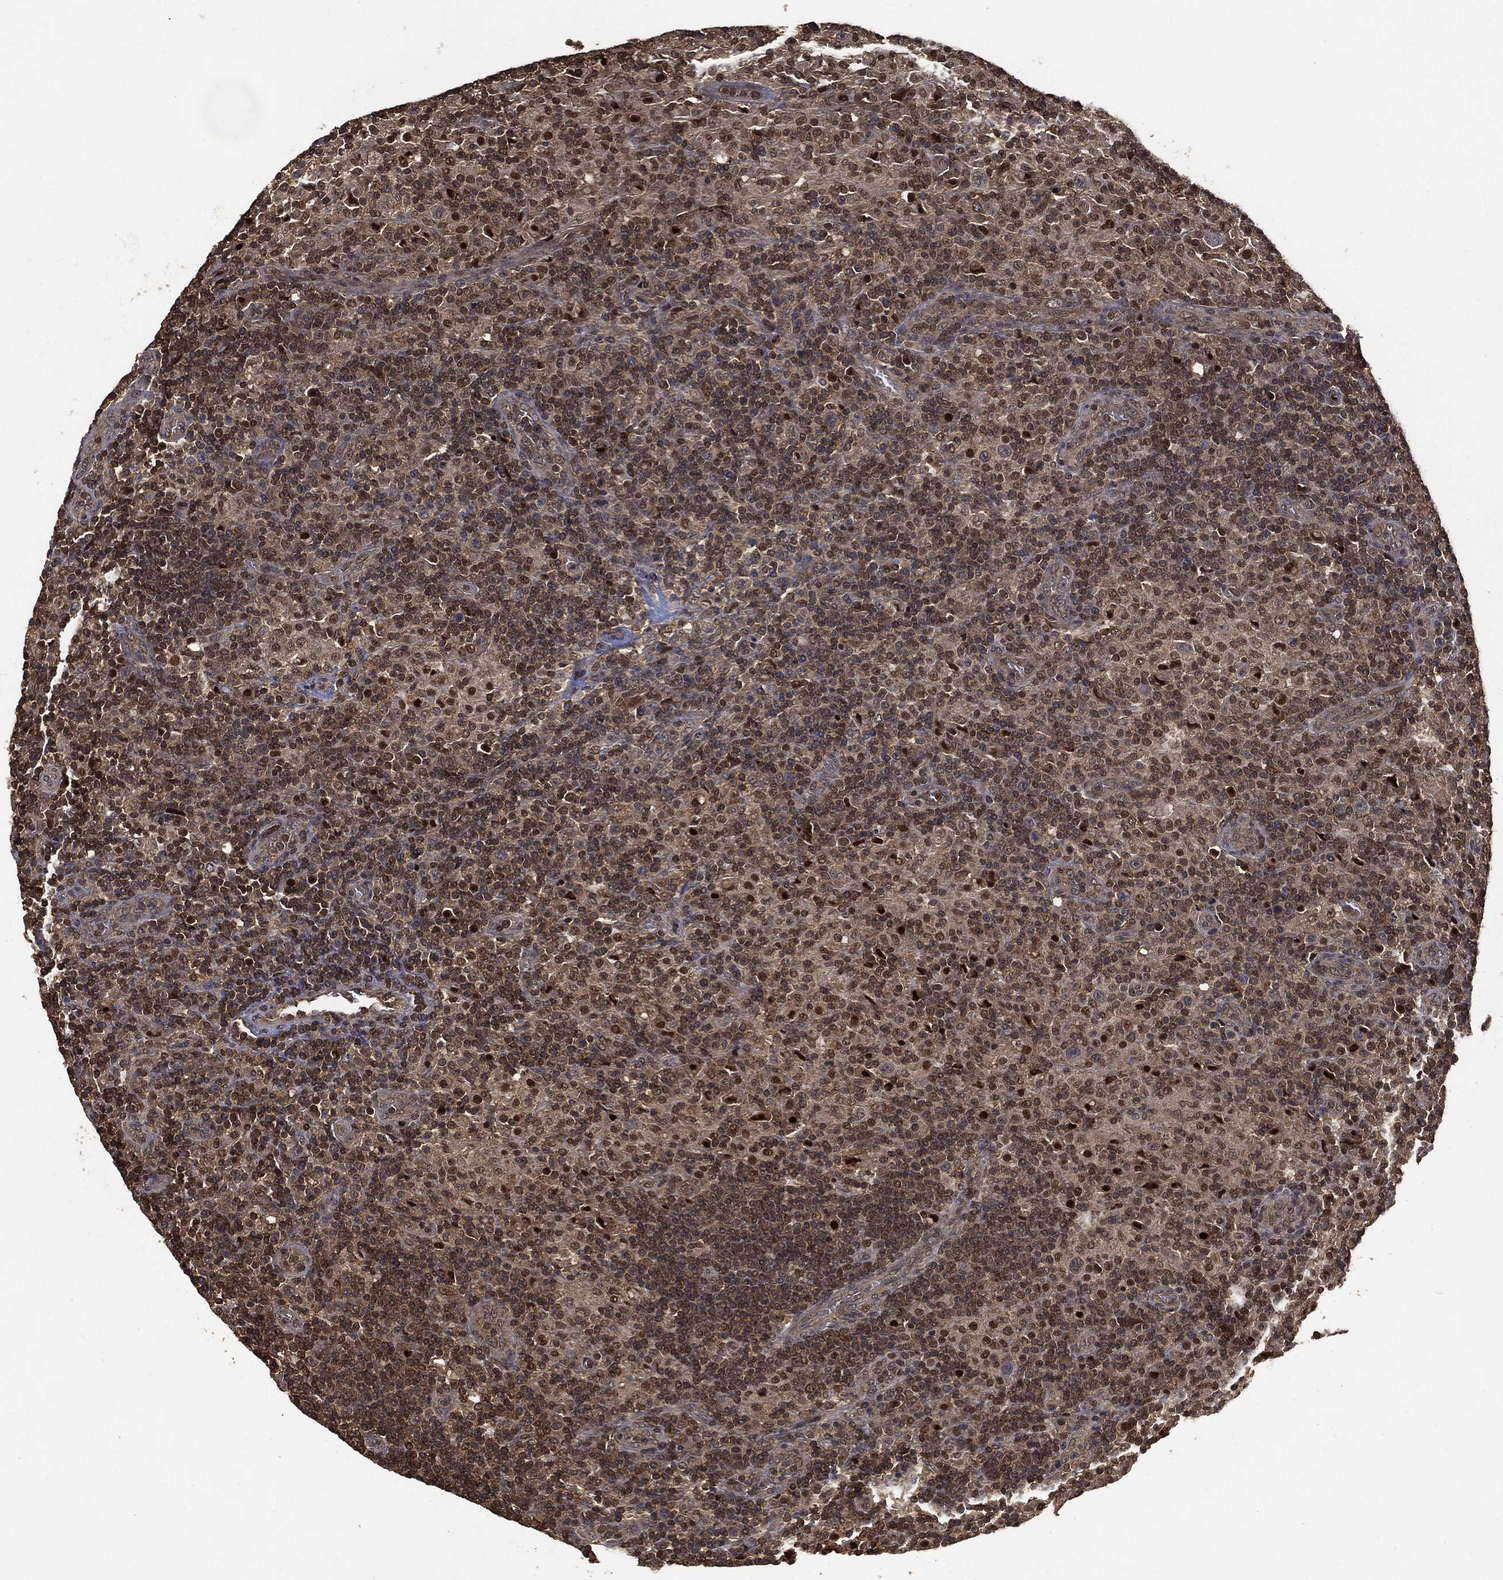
{"staining": {"intensity": "weak", "quantity": "25%-75%", "location": "cytoplasmic/membranous"}, "tissue": "lymphoma", "cell_type": "Tumor cells", "image_type": "cancer", "snomed": [{"axis": "morphology", "description": "Hodgkin's disease, NOS"}, {"axis": "topography", "description": "Lymph node"}], "caption": "High-power microscopy captured an immunohistochemistry image of lymphoma, revealing weak cytoplasmic/membranous expression in approximately 25%-75% of tumor cells.", "gene": "PSMB10", "patient": {"sex": "male", "age": 70}}